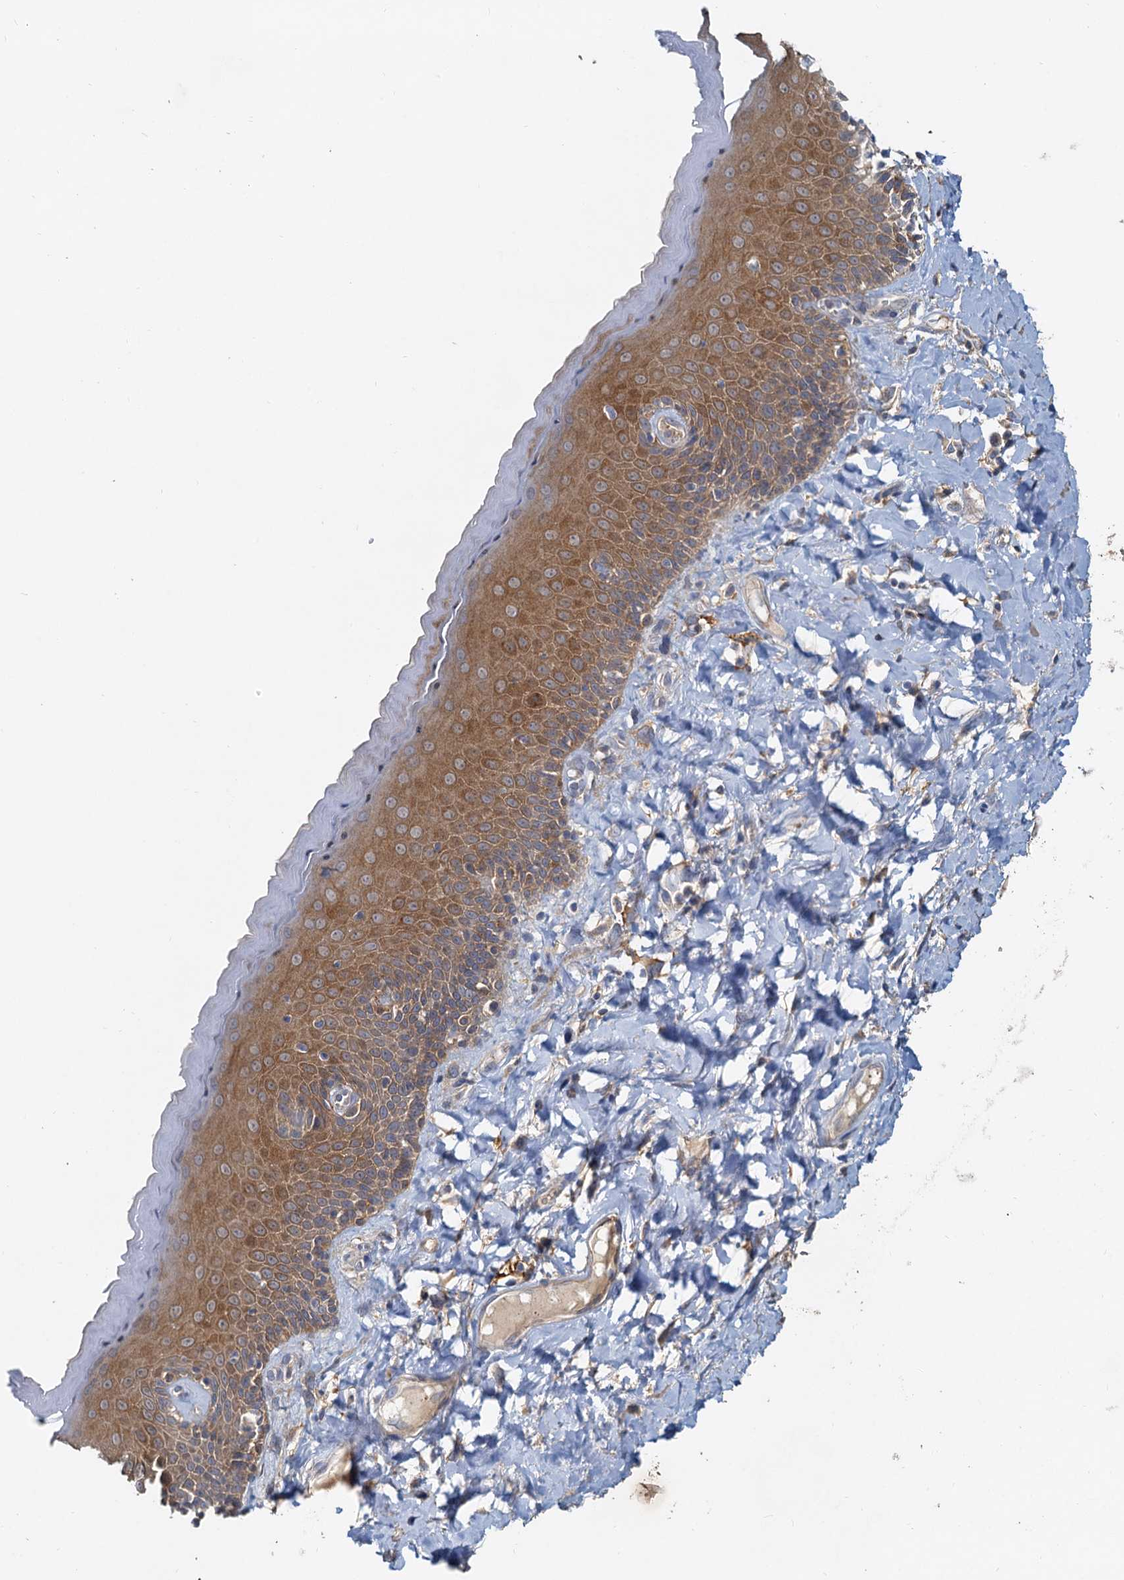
{"staining": {"intensity": "moderate", "quantity": ">75%", "location": "cytoplasmic/membranous"}, "tissue": "skin", "cell_type": "Epidermal cells", "image_type": "normal", "snomed": [{"axis": "morphology", "description": "Normal tissue, NOS"}, {"axis": "topography", "description": "Anal"}], "caption": "The immunohistochemical stain shows moderate cytoplasmic/membranous staining in epidermal cells of normal skin. (DAB (3,3'-diaminobenzidine) IHC, brown staining for protein, blue staining for nuclei).", "gene": "TOLLIP", "patient": {"sex": "male", "age": 69}}